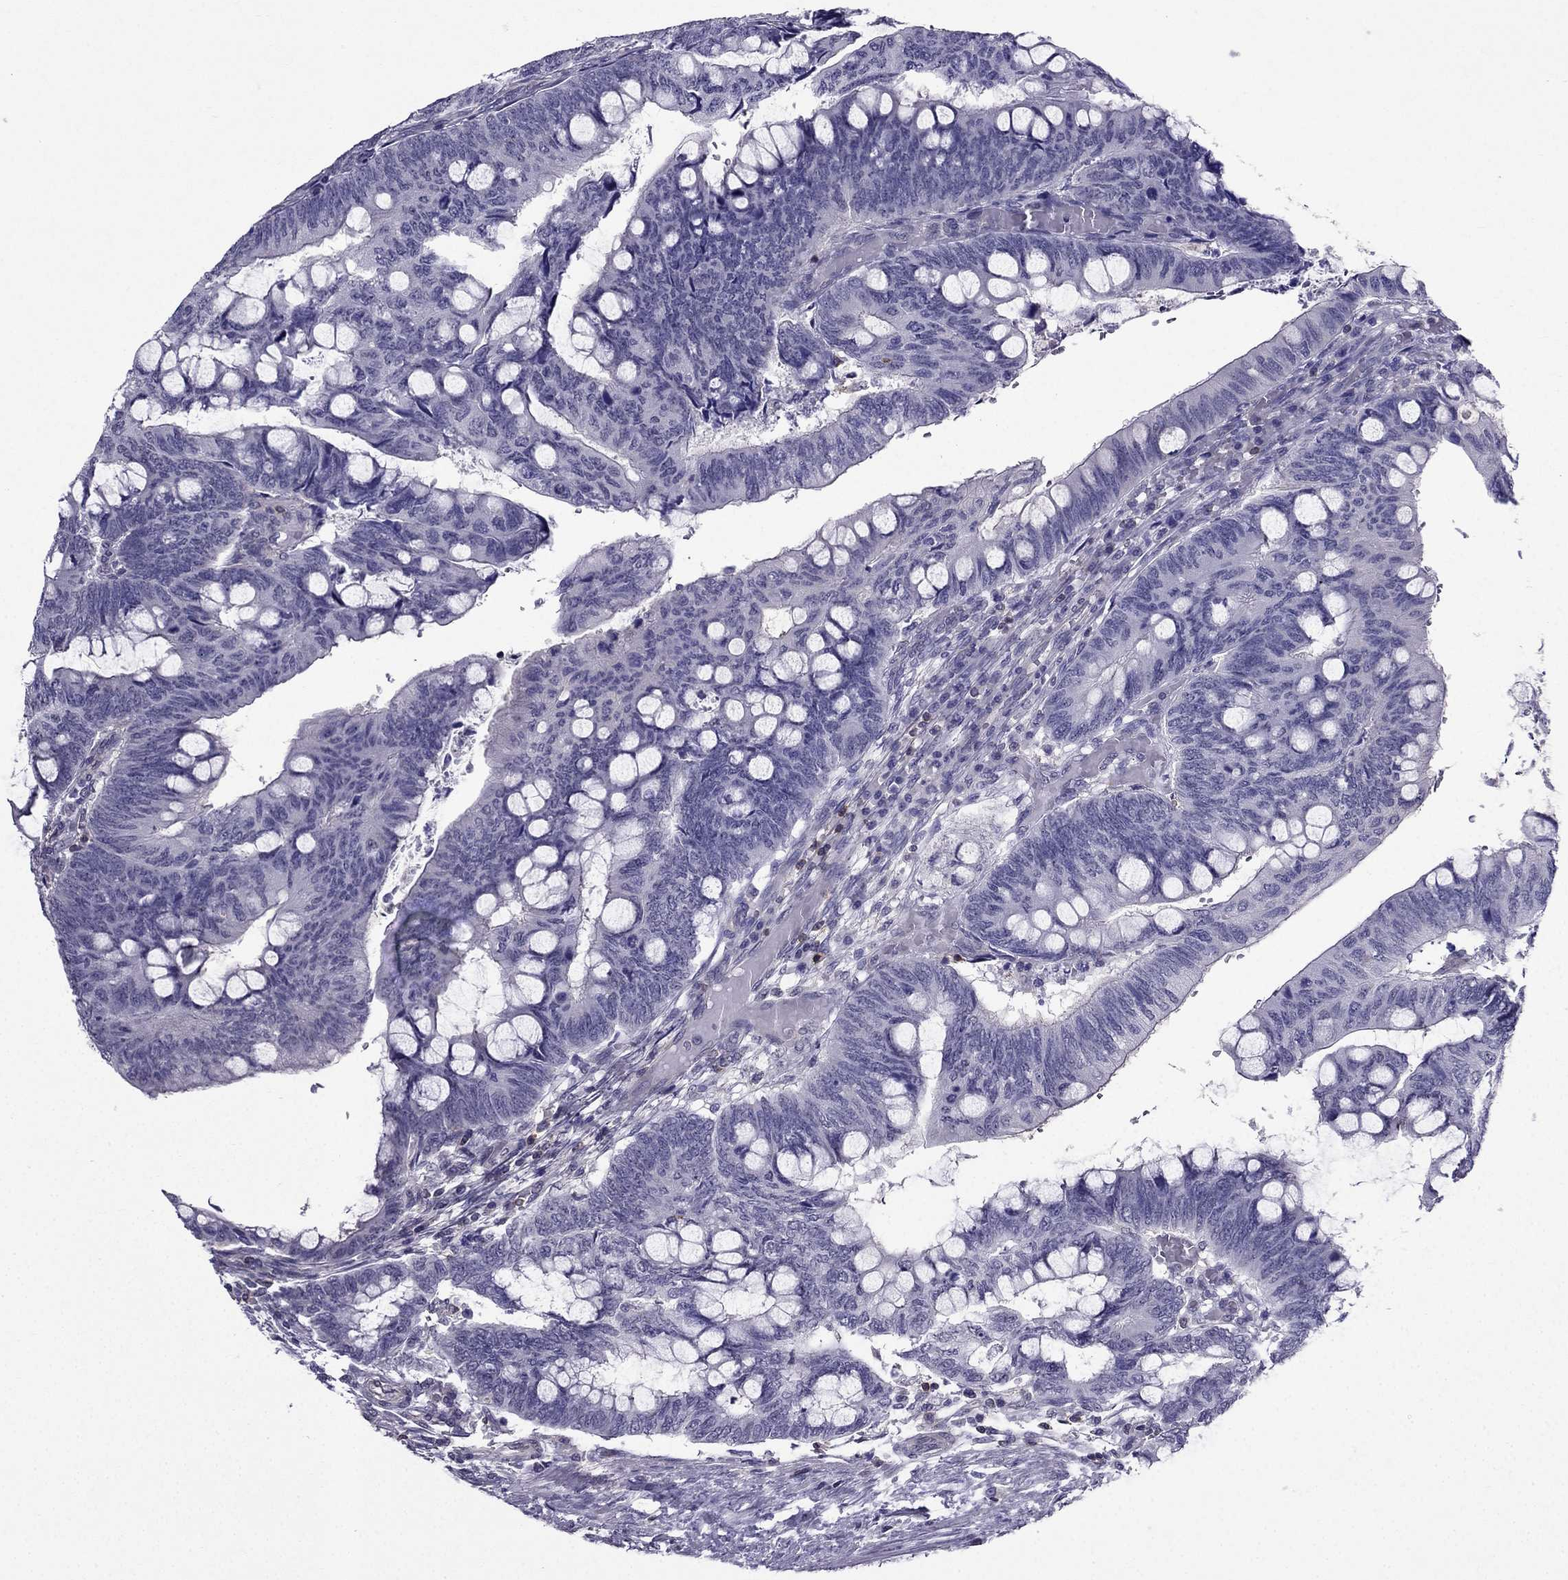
{"staining": {"intensity": "negative", "quantity": "none", "location": "none"}, "tissue": "colorectal cancer", "cell_type": "Tumor cells", "image_type": "cancer", "snomed": [{"axis": "morphology", "description": "Normal tissue, NOS"}, {"axis": "morphology", "description": "Adenocarcinoma, NOS"}, {"axis": "topography", "description": "Rectum"}], "caption": "There is no significant positivity in tumor cells of colorectal adenocarcinoma. The staining was performed using DAB to visualize the protein expression in brown, while the nuclei were stained in blue with hematoxylin (Magnification: 20x).", "gene": "AAK1", "patient": {"sex": "male", "age": 92}}